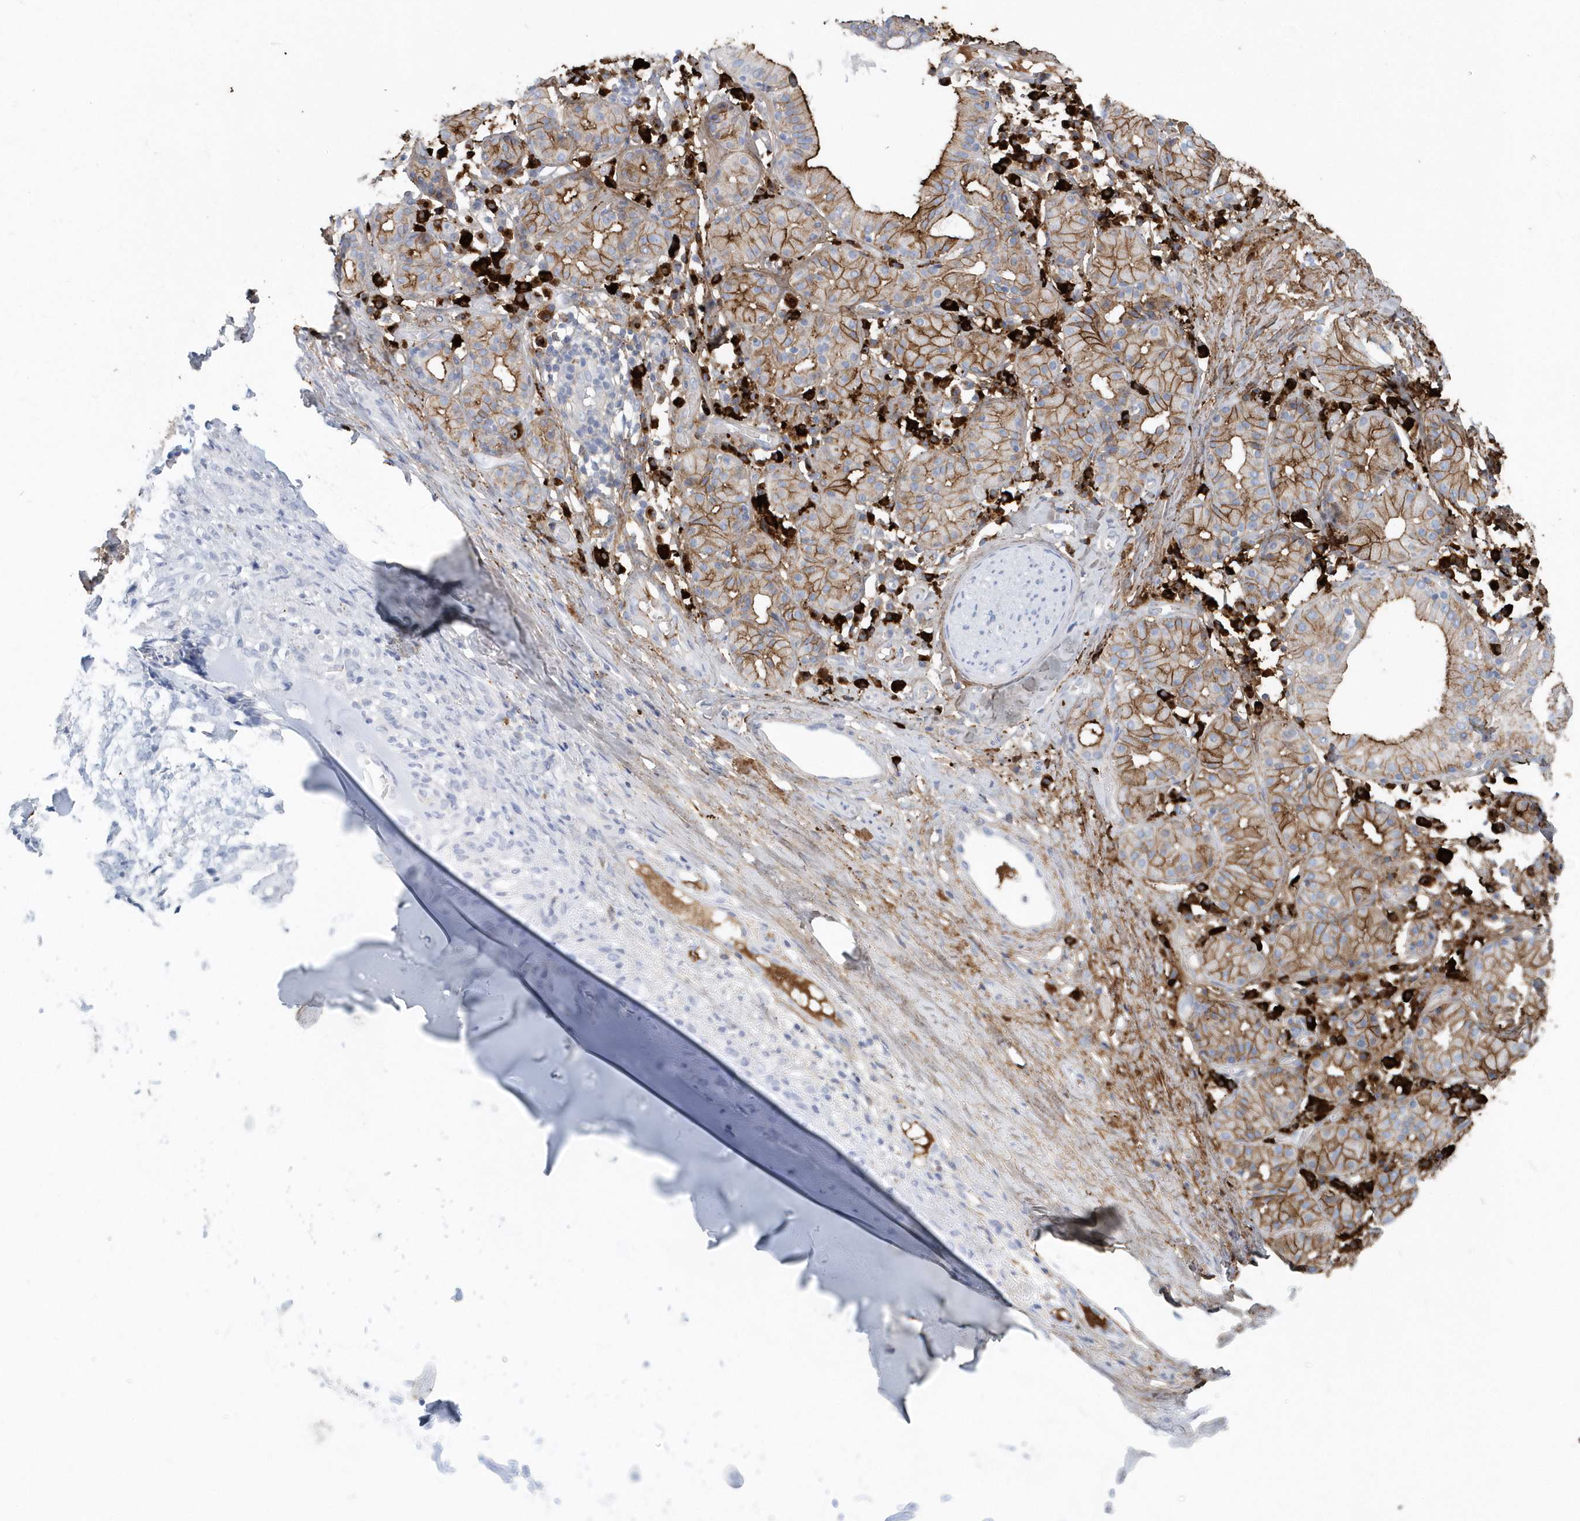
{"staining": {"intensity": "negative", "quantity": "none", "location": "none"}, "tissue": "adipose tissue", "cell_type": "Adipocytes", "image_type": "normal", "snomed": [{"axis": "morphology", "description": "Normal tissue, NOS"}, {"axis": "morphology", "description": "Basal cell carcinoma"}, {"axis": "topography", "description": "Cartilage tissue"}, {"axis": "topography", "description": "Nasopharynx"}, {"axis": "topography", "description": "Oral tissue"}], "caption": "IHC histopathology image of benign adipose tissue: adipose tissue stained with DAB shows no significant protein expression in adipocytes. The staining is performed using DAB brown chromogen with nuclei counter-stained in using hematoxylin.", "gene": "JCHAIN", "patient": {"sex": "female", "age": 77}}